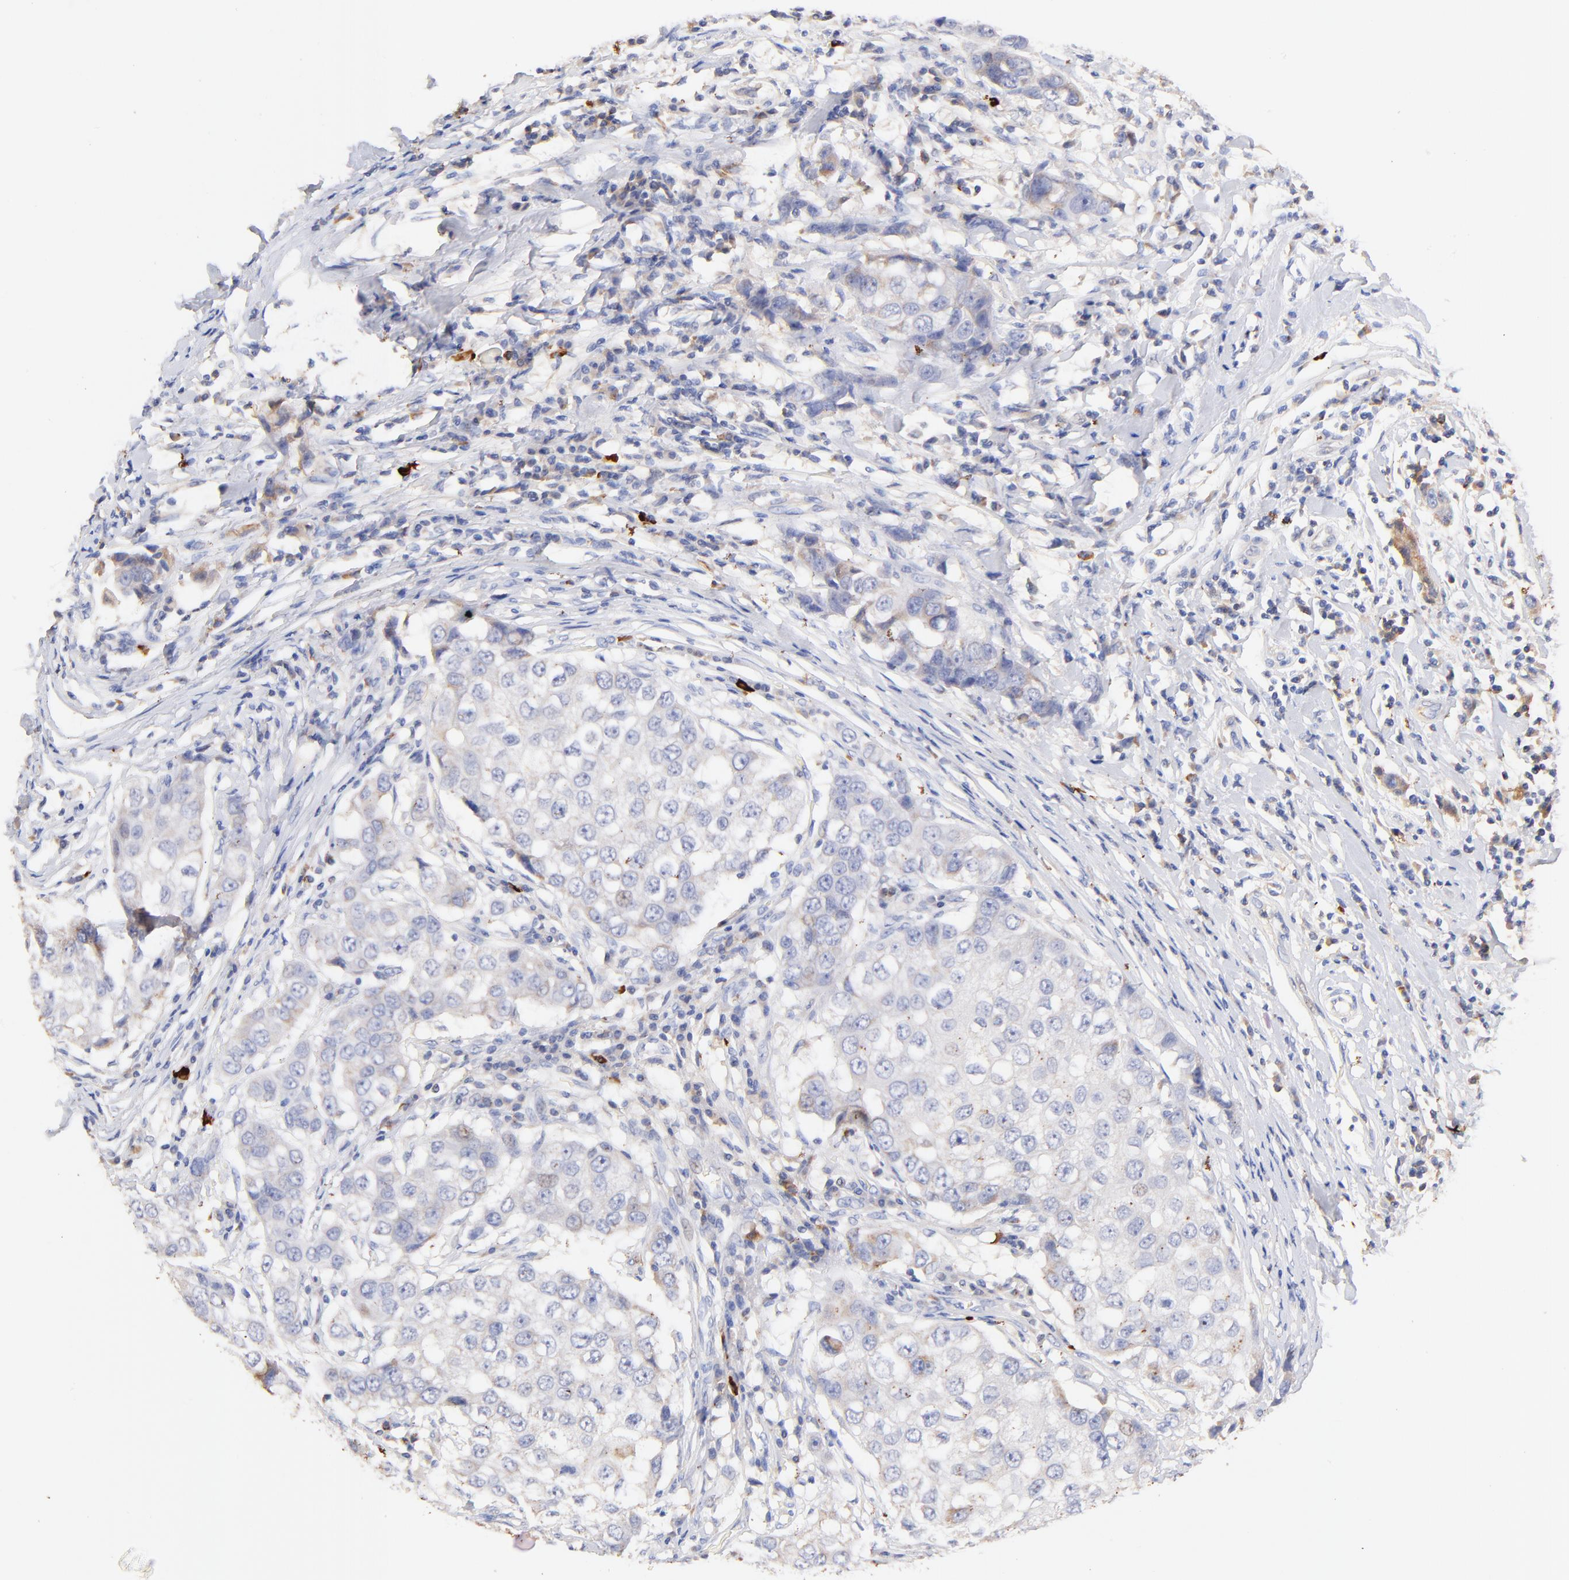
{"staining": {"intensity": "weak", "quantity": "<25%", "location": "cytoplasmic/membranous"}, "tissue": "breast cancer", "cell_type": "Tumor cells", "image_type": "cancer", "snomed": [{"axis": "morphology", "description": "Duct carcinoma"}, {"axis": "topography", "description": "Breast"}], "caption": "This micrograph is of breast infiltrating ductal carcinoma stained with immunohistochemistry (IHC) to label a protein in brown with the nuclei are counter-stained blue. There is no positivity in tumor cells. (Brightfield microscopy of DAB (3,3'-diaminobenzidine) immunohistochemistry at high magnification).", "gene": "IGLV7-43", "patient": {"sex": "female", "age": 27}}